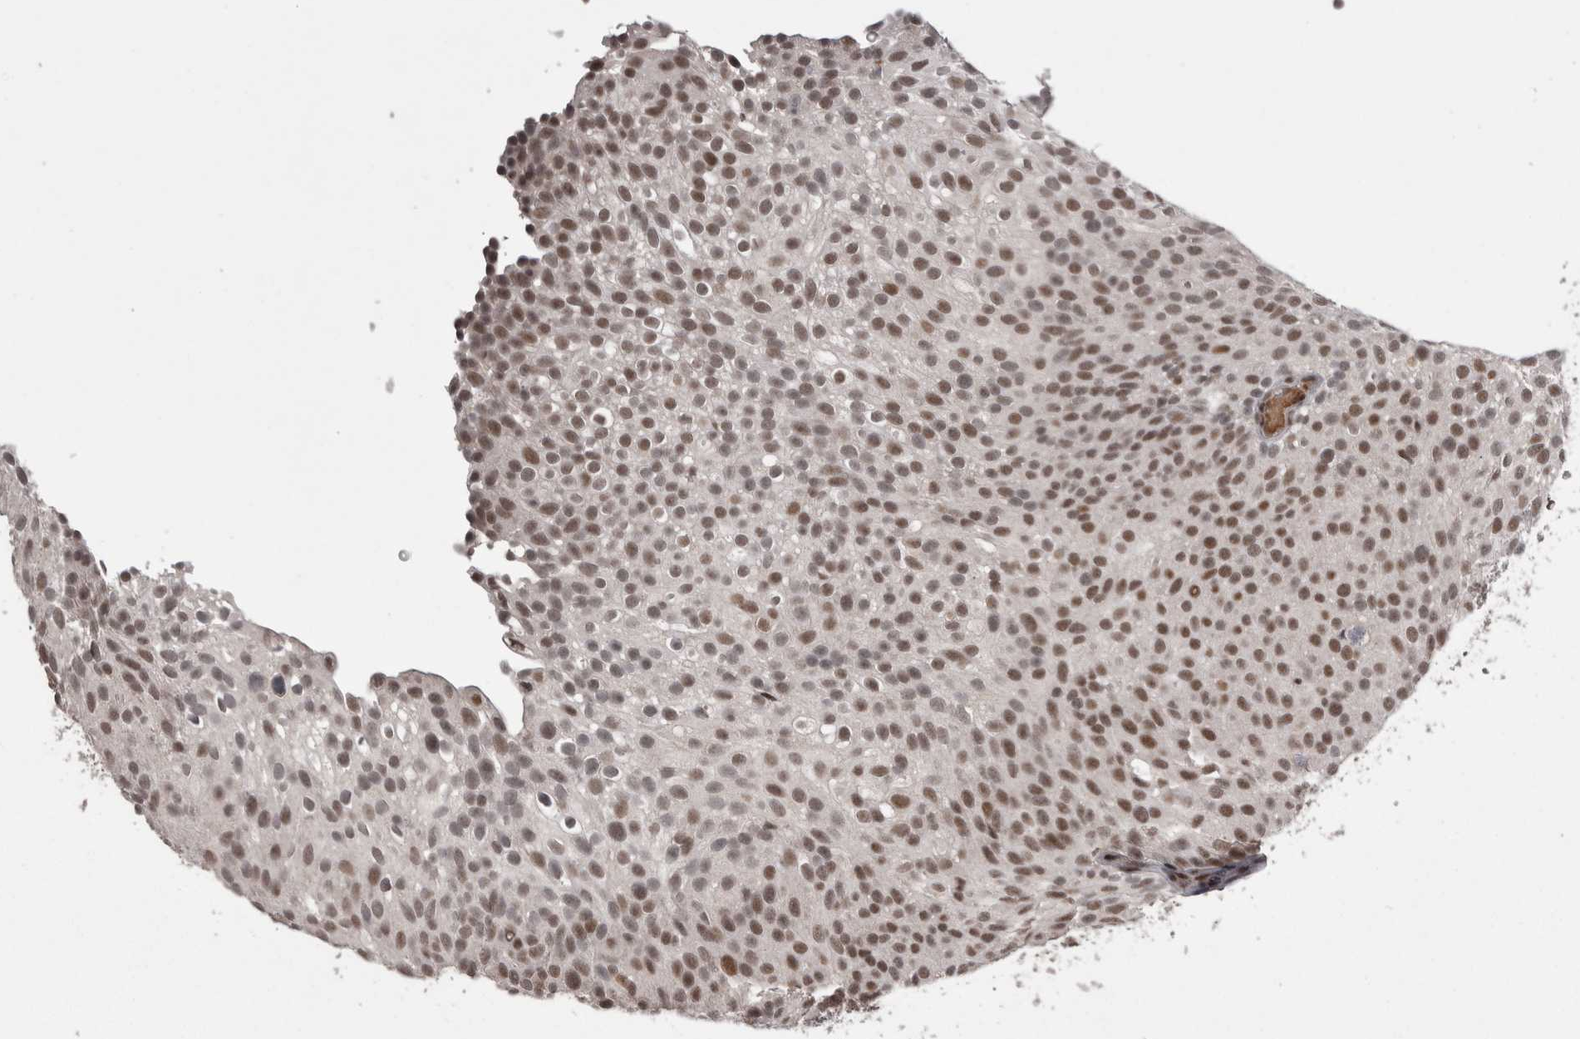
{"staining": {"intensity": "moderate", "quantity": ">75%", "location": "nuclear"}, "tissue": "urothelial cancer", "cell_type": "Tumor cells", "image_type": "cancer", "snomed": [{"axis": "morphology", "description": "Urothelial carcinoma, Low grade"}, {"axis": "topography", "description": "Urinary bladder"}], "caption": "This is an image of immunohistochemistry (IHC) staining of low-grade urothelial carcinoma, which shows moderate staining in the nuclear of tumor cells.", "gene": "DMTF1", "patient": {"sex": "male", "age": 78}}